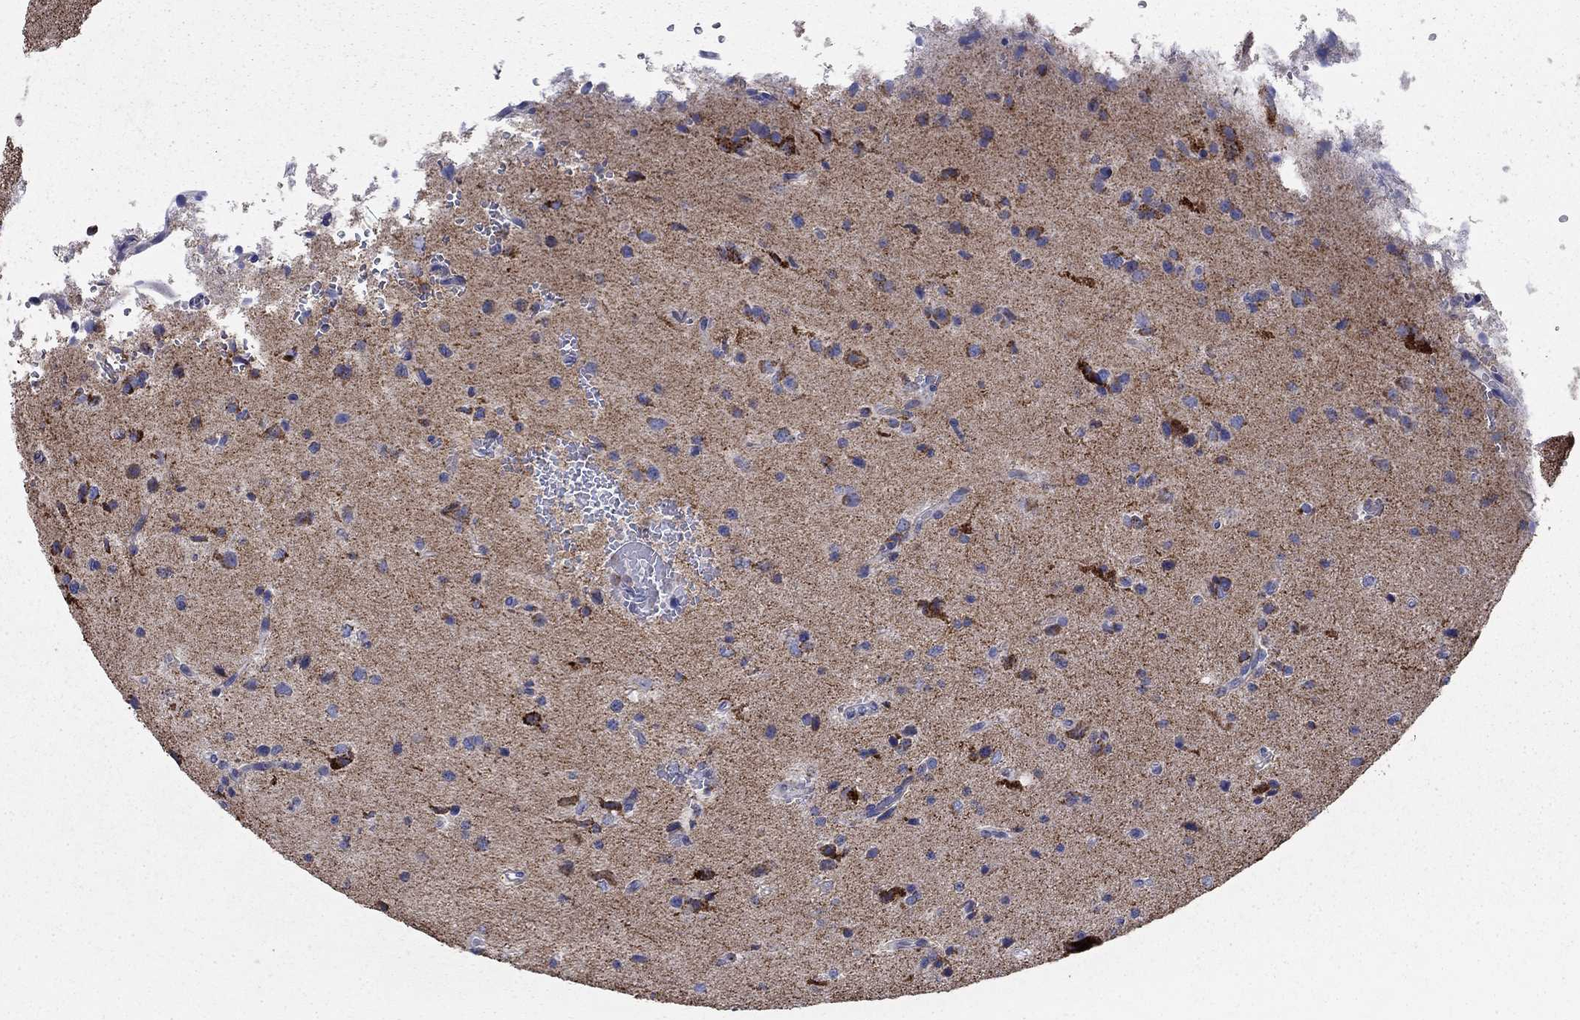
{"staining": {"intensity": "strong", "quantity": "25%-75%", "location": "cytoplasmic/membranous"}, "tissue": "glioma", "cell_type": "Tumor cells", "image_type": "cancer", "snomed": [{"axis": "morphology", "description": "Glioma, malignant, Low grade"}, {"axis": "topography", "description": "Brain"}], "caption": "An image of glioma stained for a protein exhibits strong cytoplasmic/membranous brown staining in tumor cells.", "gene": "NDUFA4L2", "patient": {"sex": "male", "age": 41}}